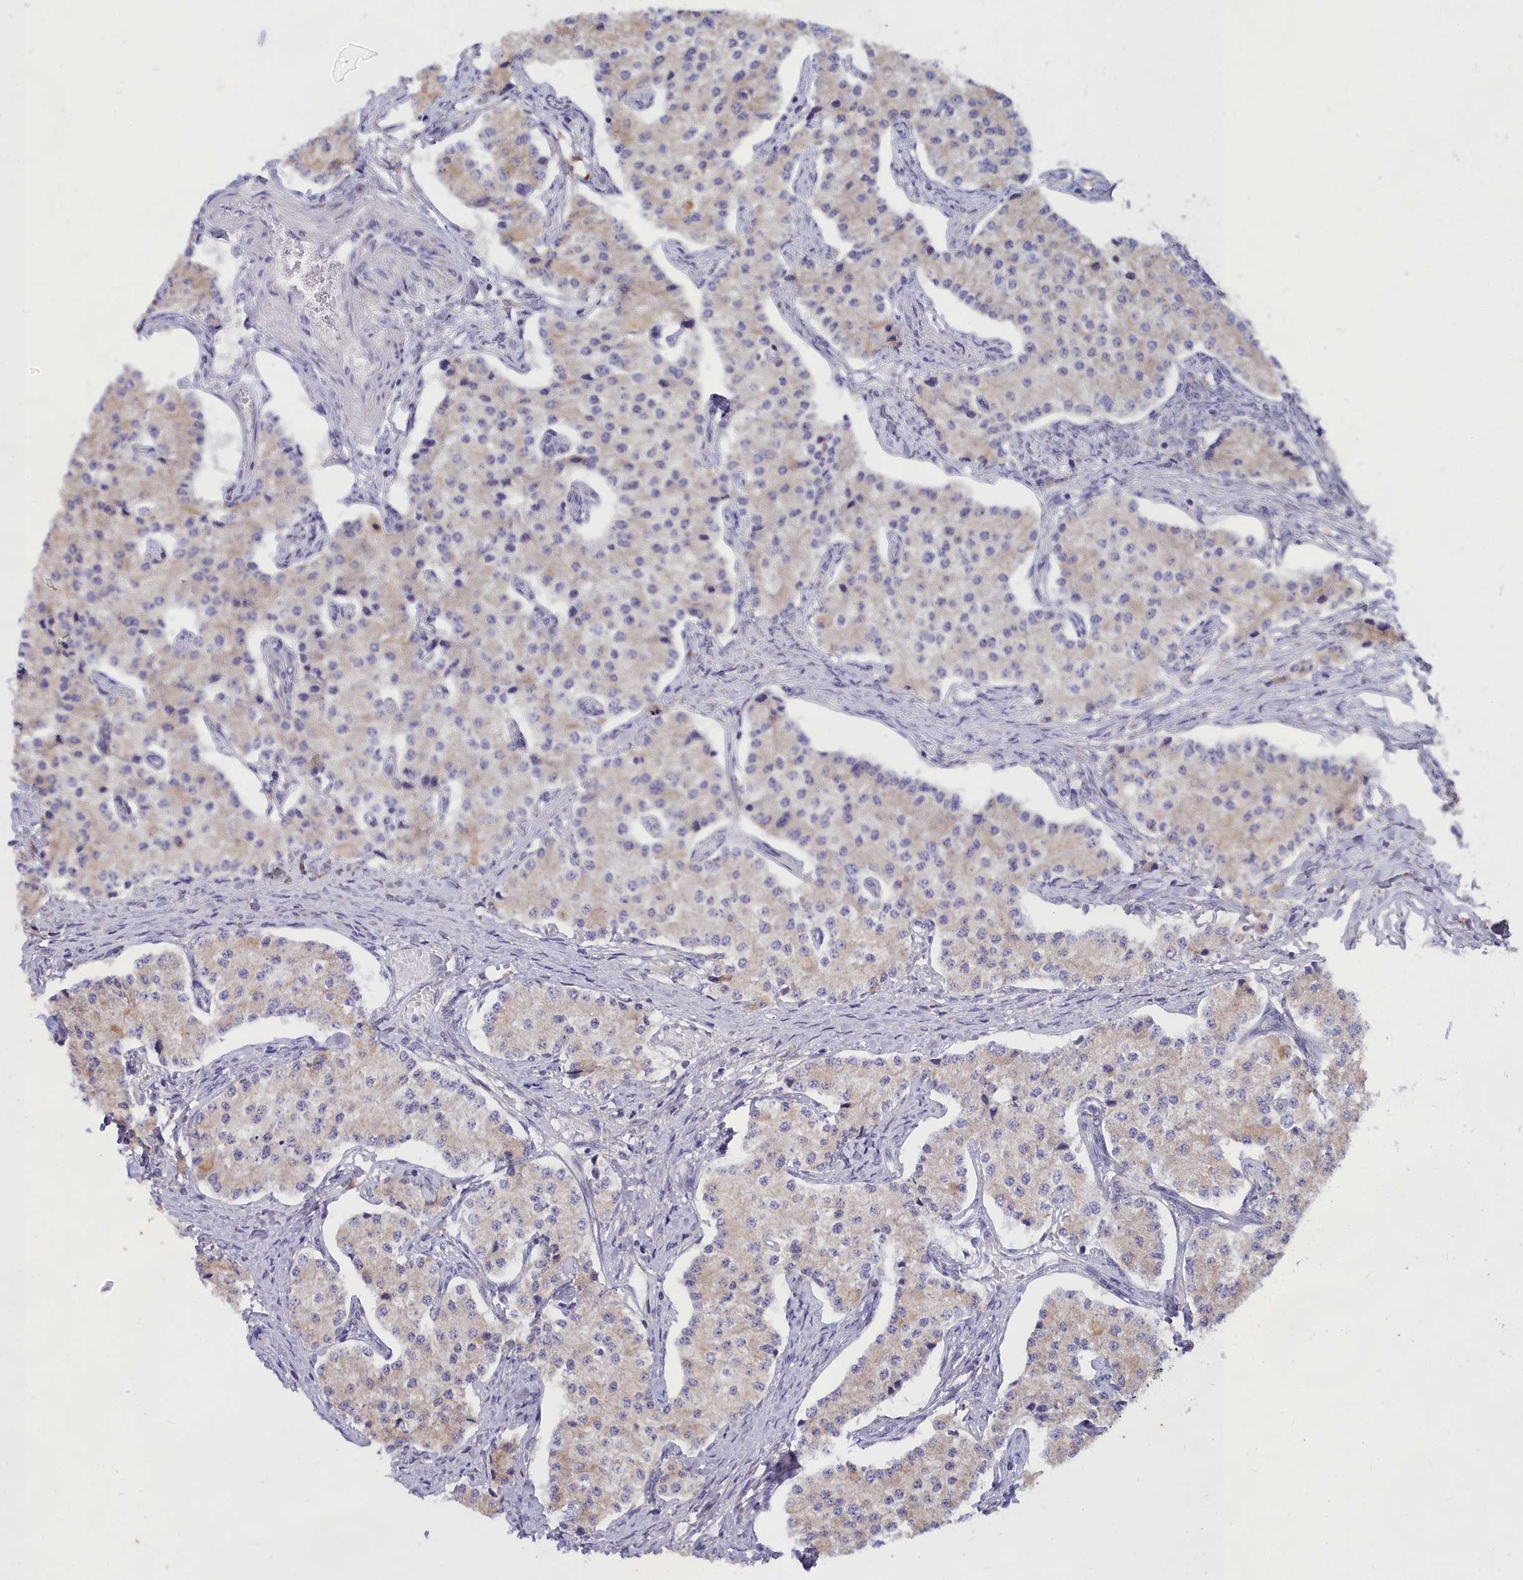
{"staining": {"intensity": "weak", "quantity": "<25%", "location": "cytoplasmic/membranous"}, "tissue": "carcinoid", "cell_type": "Tumor cells", "image_type": "cancer", "snomed": [{"axis": "morphology", "description": "Carcinoid, malignant, NOS"}, {"axis": "topography", "description": "Colon"}], "caption": "DAB immunohistochemical staining of carcinoid displays no significant positivity in tumor cells.", "gene": "TMEM30B", "patient": {"sex": "female", "age": 52}}